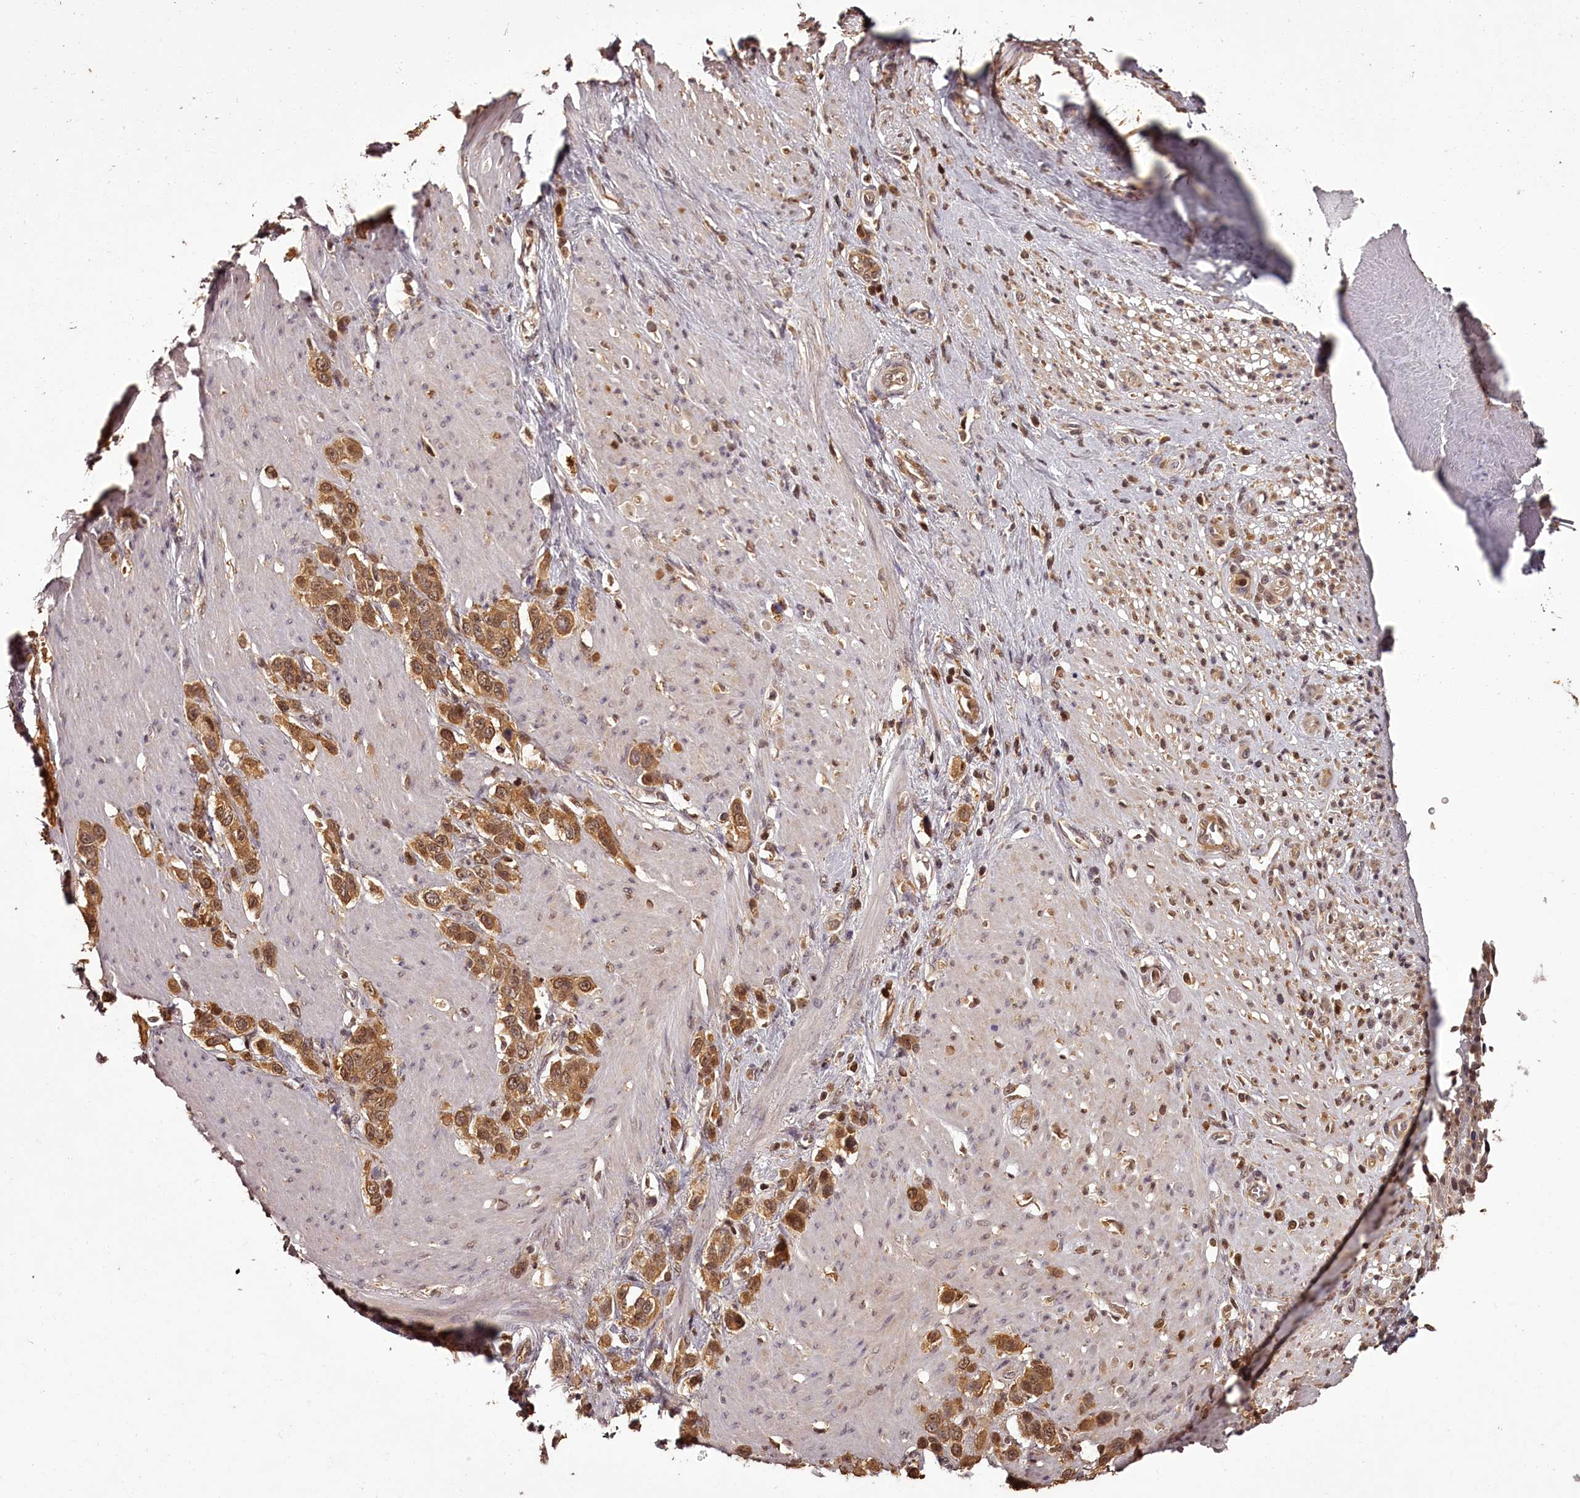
{"staining": {"intensity": "moderate", "quantity": ">75%", "location": "cytoplasmic/membranous,nuclear"}, "tissue": "stomach cancer", "cell_type": "Tumor cells", "image_type": "cancer", "snomed": [{"axis": "morphology", "description": "Adenocarcinoma, NOS"}, {"axis": "morphology", "description": "Adenocarcinoma, High grade"}, {"axis": "topography", "description": "Stomach, upper"}, {"axis": "topography", "description": "Stomach, lower"}], "caption": "Immunohistochemical staining of stomach cancer (high-grade adenocarcinoma) reveals medium levels of moderate cytoplasmic/membranous and nuclear expression in about >75% of tumor cells. (DAB IHC with brightfield microscopy, high magnification).", "gene": "NPRL2", "patient": {"sex": "female", "age": 65}}